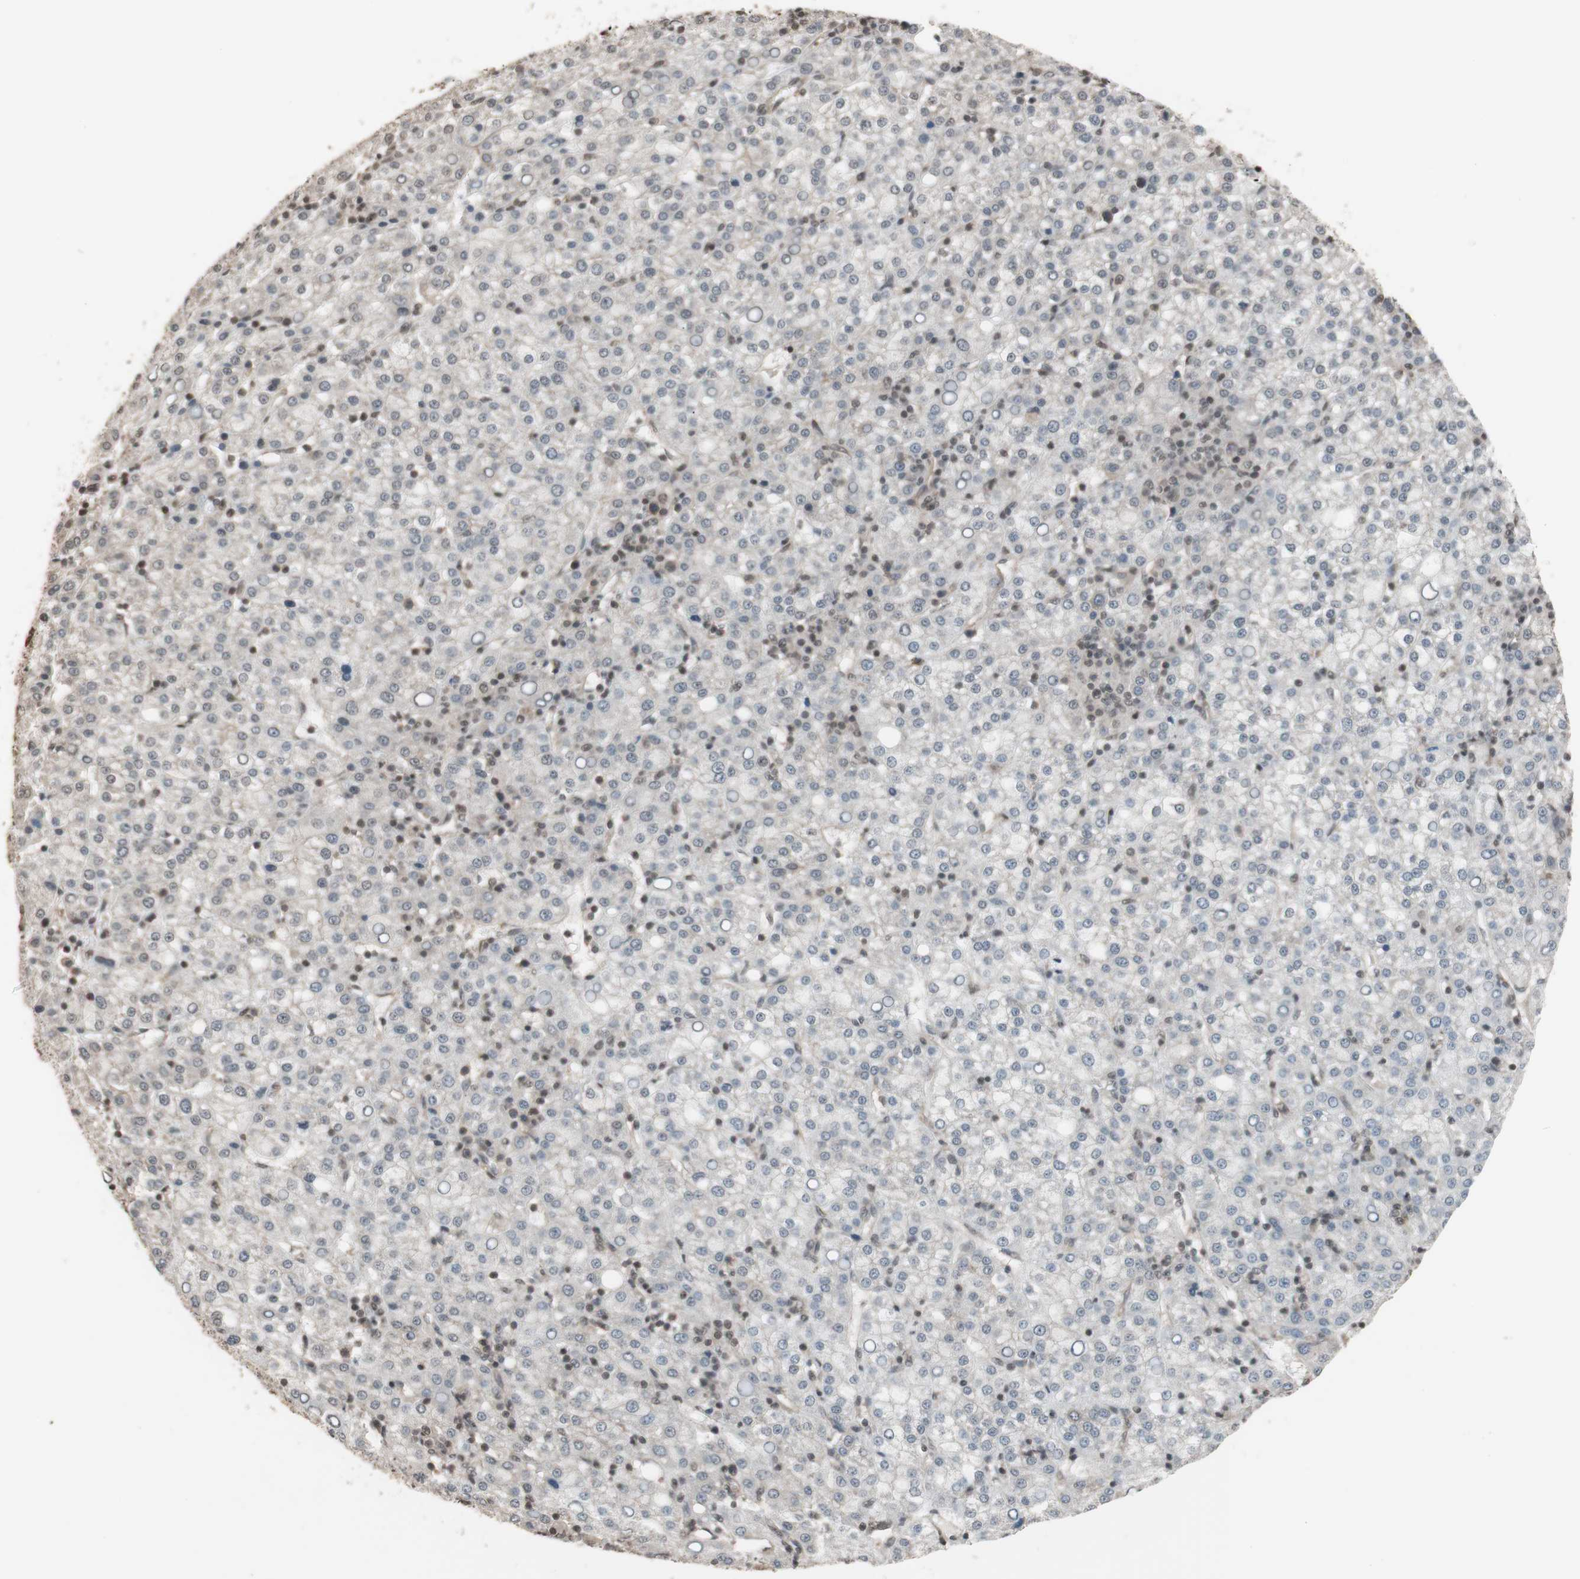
{"staining": {"intensity": "negative", "quantity": "none", "location": "none"}, "tissue": "liver cancer", "cell_type": "Tumor cells", "image_type": "cancer", "snomed": [{"axis": "morphology", "description": "Carcinoma, Hepatocellular, NOS"}, {"axis": "topography", "description": "Liver"}], "caption": "Immunohistochemistry photomicrograph of liver cancer (hepatocellular carcinoma) stained for a protein (brown), which demonstrates no positivity in tumor cells.", "gene": "DRAP1", "patient": {"sex": "female", "age": 58}}